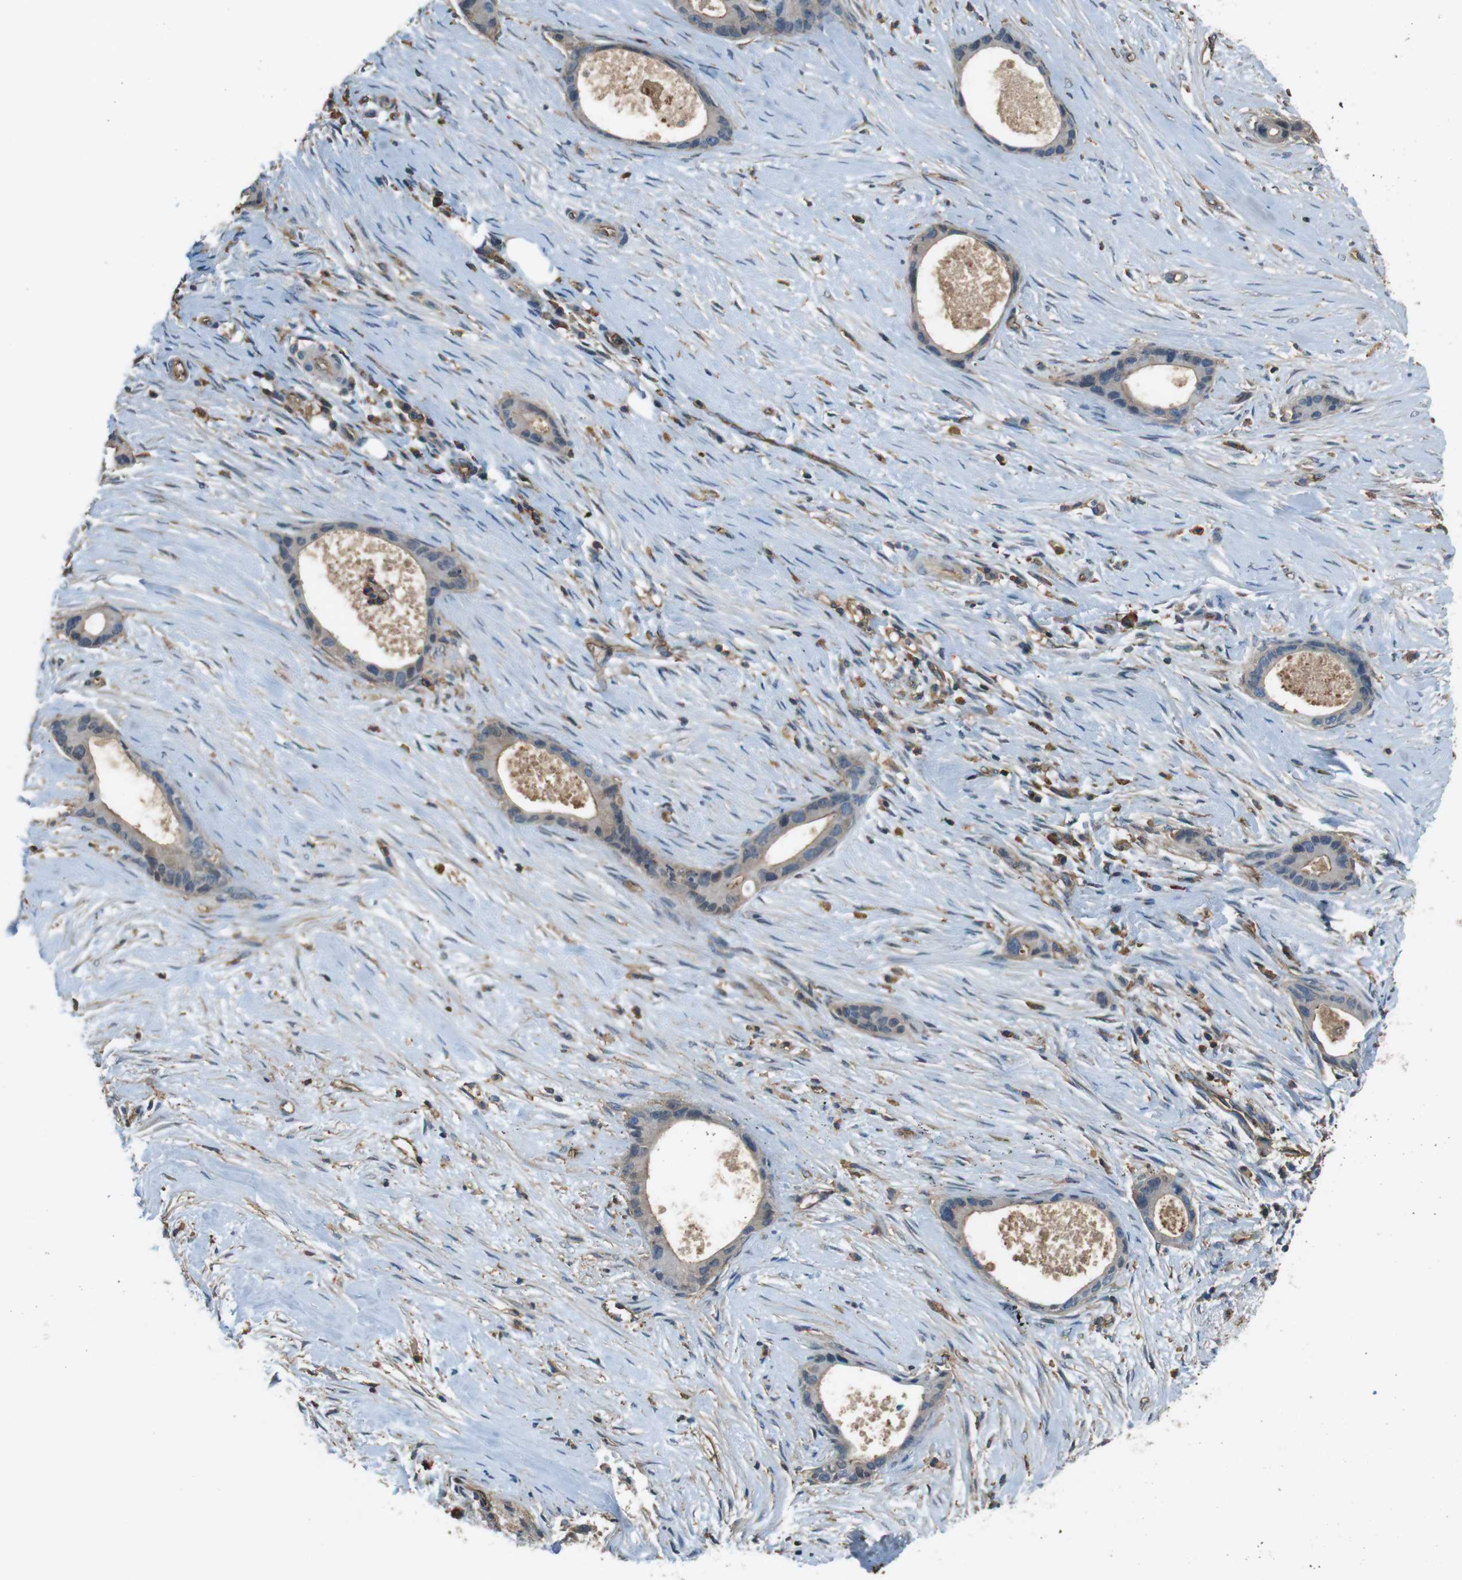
{"staining": {"intensity": "negative", "quantity": "none", "location": "none"}, "tissue": "liver cancer", "cell_type": "Tumor cells", "image_type": "cancer", "snomed": [{"axis": "morphology", "description": "Cholangiocarcinoma"}, {"axis": "topography", "description": "Liver"}], "caption": "This is an IHC histopathology image of cholangiocarcinoma (liver). There is no staining in tumor cells.", "gene": "FCAR", "patient": {"sex": "female", "age": 55}}